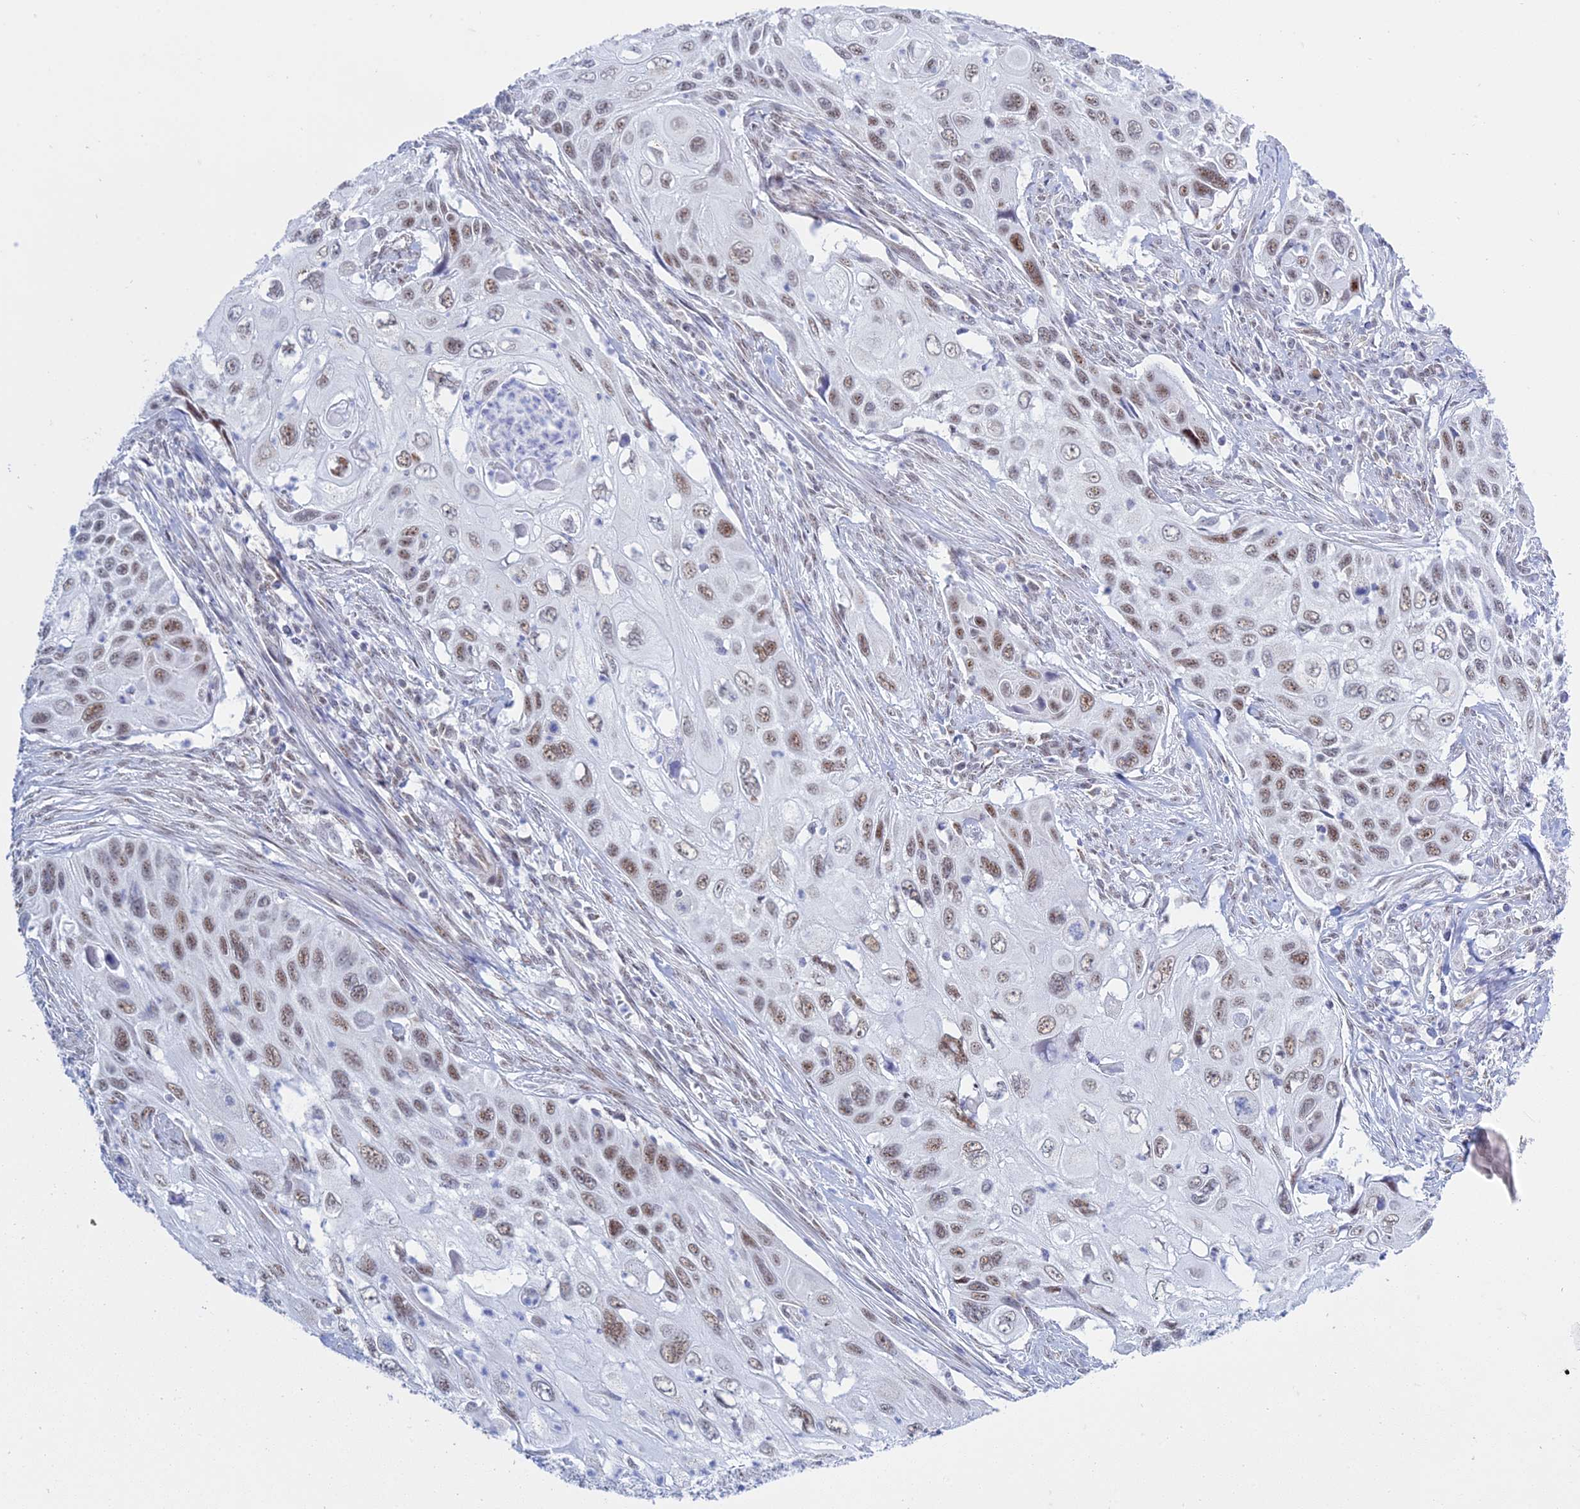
{"staining": {"intensity": "moderate", "quantity": ">75%", "location": "nuclear"}, "tissue": "cervical cancer", "cell_type": "Tumor cells", "image_type": "cancer", "snomed": [{"axis": "morphology", "description": "Squamous cell carcinoma, NOS"}, {"axis": "topography", "description": "Cervix"}], "caption": "Protein staining by immunohistochemistry exhibits moderate nuclear staining in approximately >75% of tumor cells in cervical cancer (squamous cell carcinoma).", "gene": "KLF14", "patient": {"sex": "female", "age": 70}}